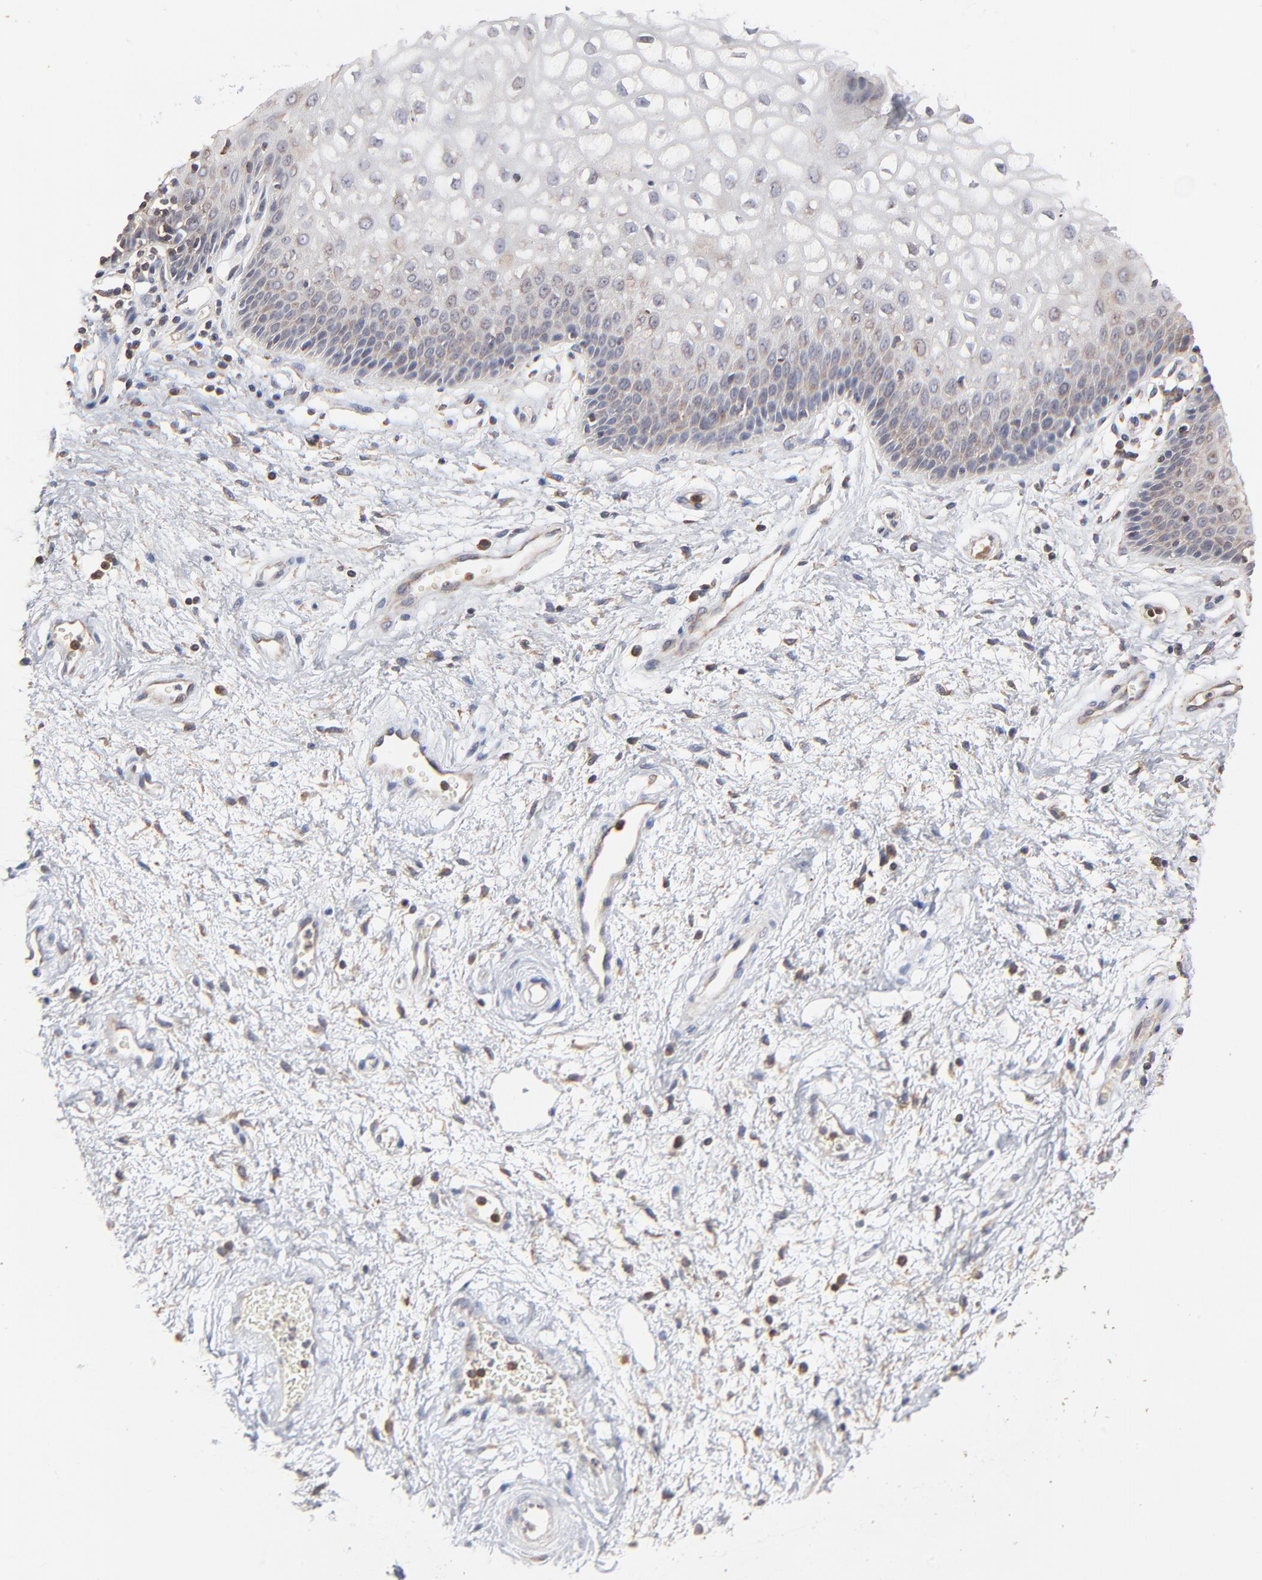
{"staining": {"intensity": "weak", "quantity": "25%-75%", "location": "cytoplasmic/membranous"}, "tissue": "vagina", "cell_type": "Squamous epithelial cells", "image_type": "normal", "snomed": [{"axis": "morphology", "description": "Normal tissue, NOS"}, {"axis": "topography", "description": "Vagina"}], "caption": "Vagina stained with DAB (3,3'-diaminobenzidine) IHC shows low levels of weak cytoplasmic/membranous positivity in about 25%-75% of squamous epithelial cells.", "gene": "RNF213", "patient": {"sex": "female", "age": 34}}